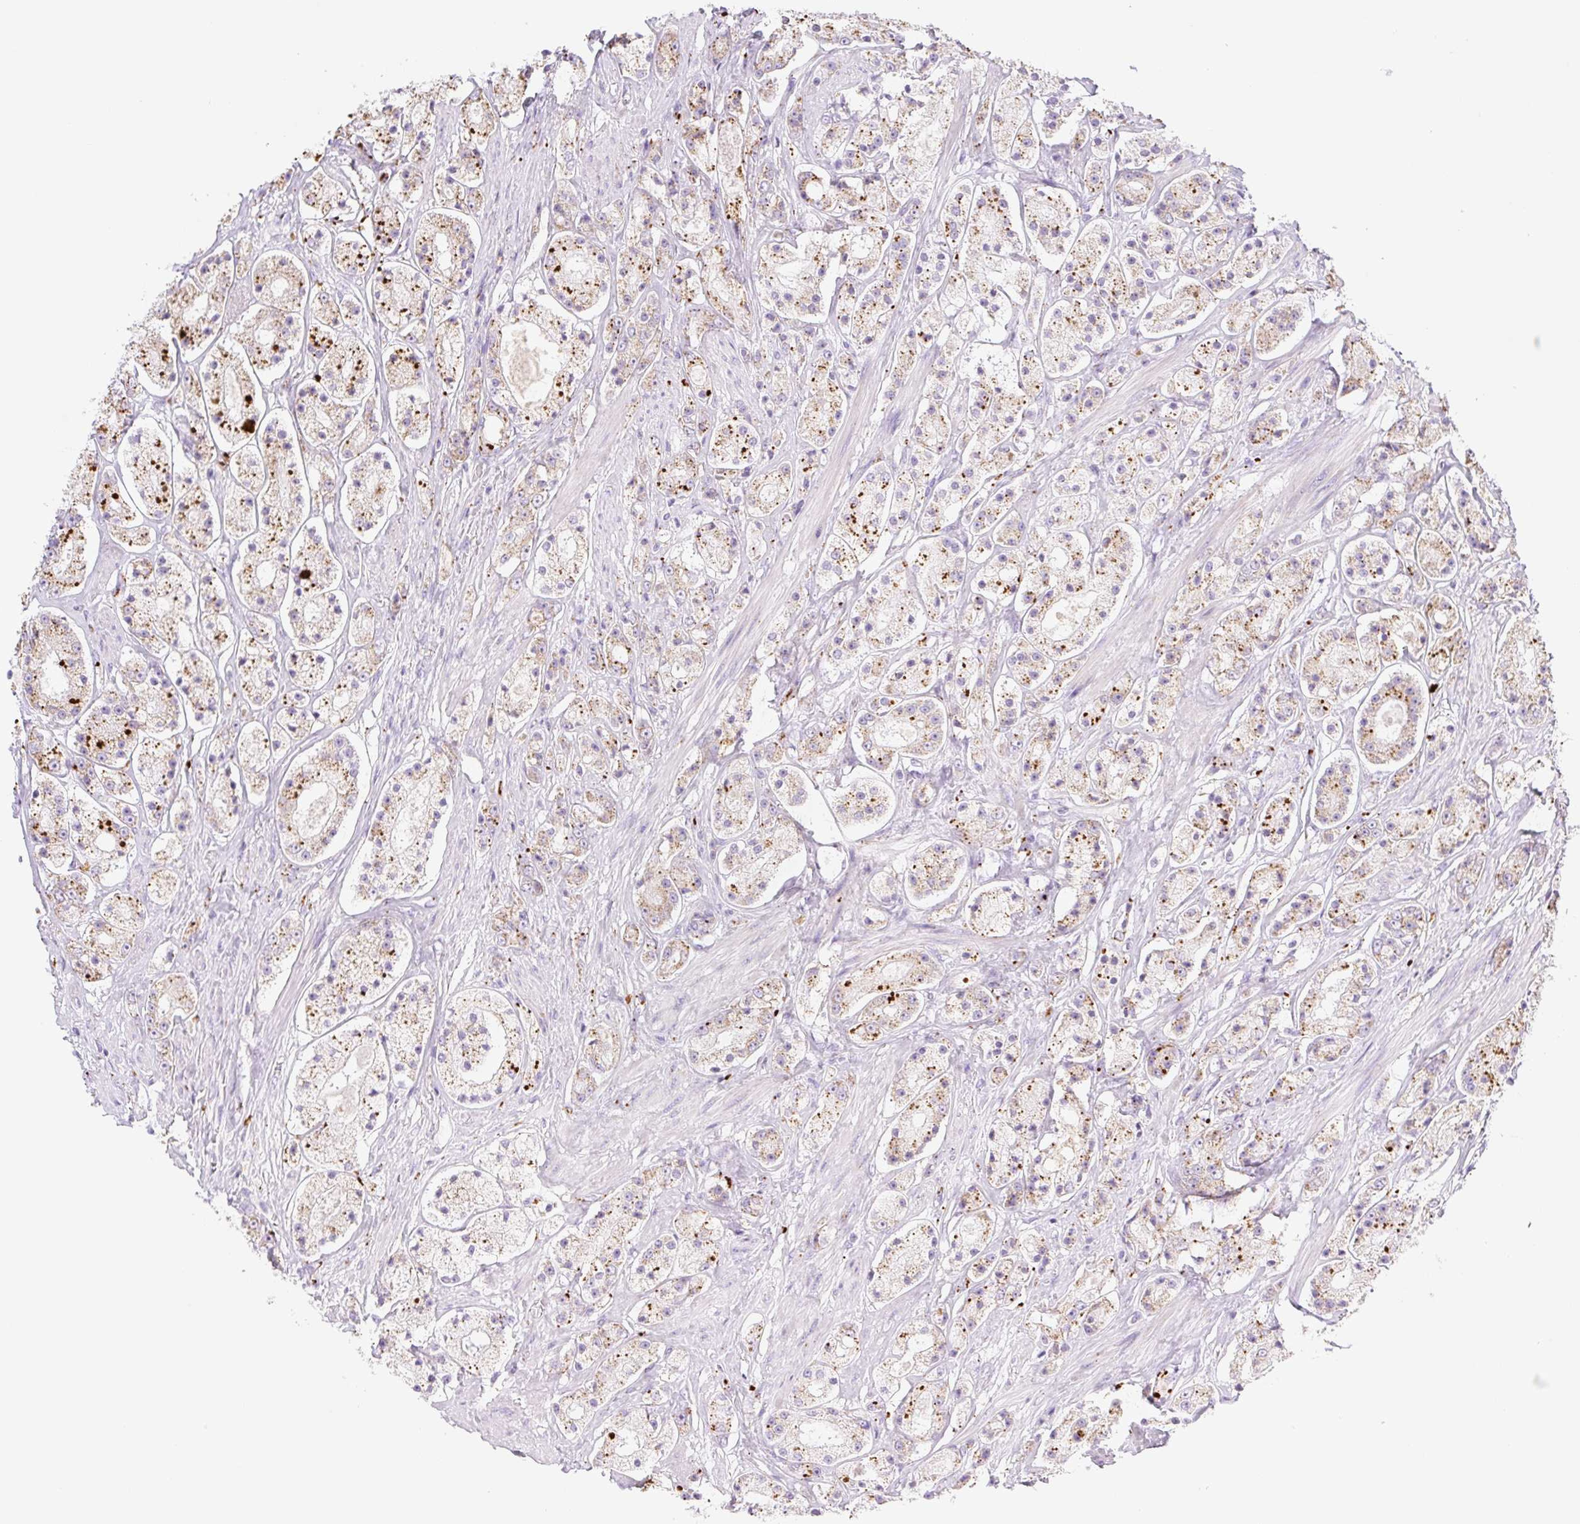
{"staining": {"intensity": "moderate", "quantity": ">75%", "location": "cytoplasmic/membranous"}, "tissue": "prostate cancer", "cell_type": "Tumor cells", "image_type": "cancer", "snomed": [{"axis": "morphology", "description": "Adenocarcinoma, High grade"}, {"axis": "topography", "description": "Prostate"}], "caption": "Immunohistochemistry (IHC) of prostate cancer shows medium levels of moderate cytoplasmic/membranous positivity in about >75% of tumor cells.", "gene": "CLEC3A", "patient": {"sex": "male", "age": 67}}